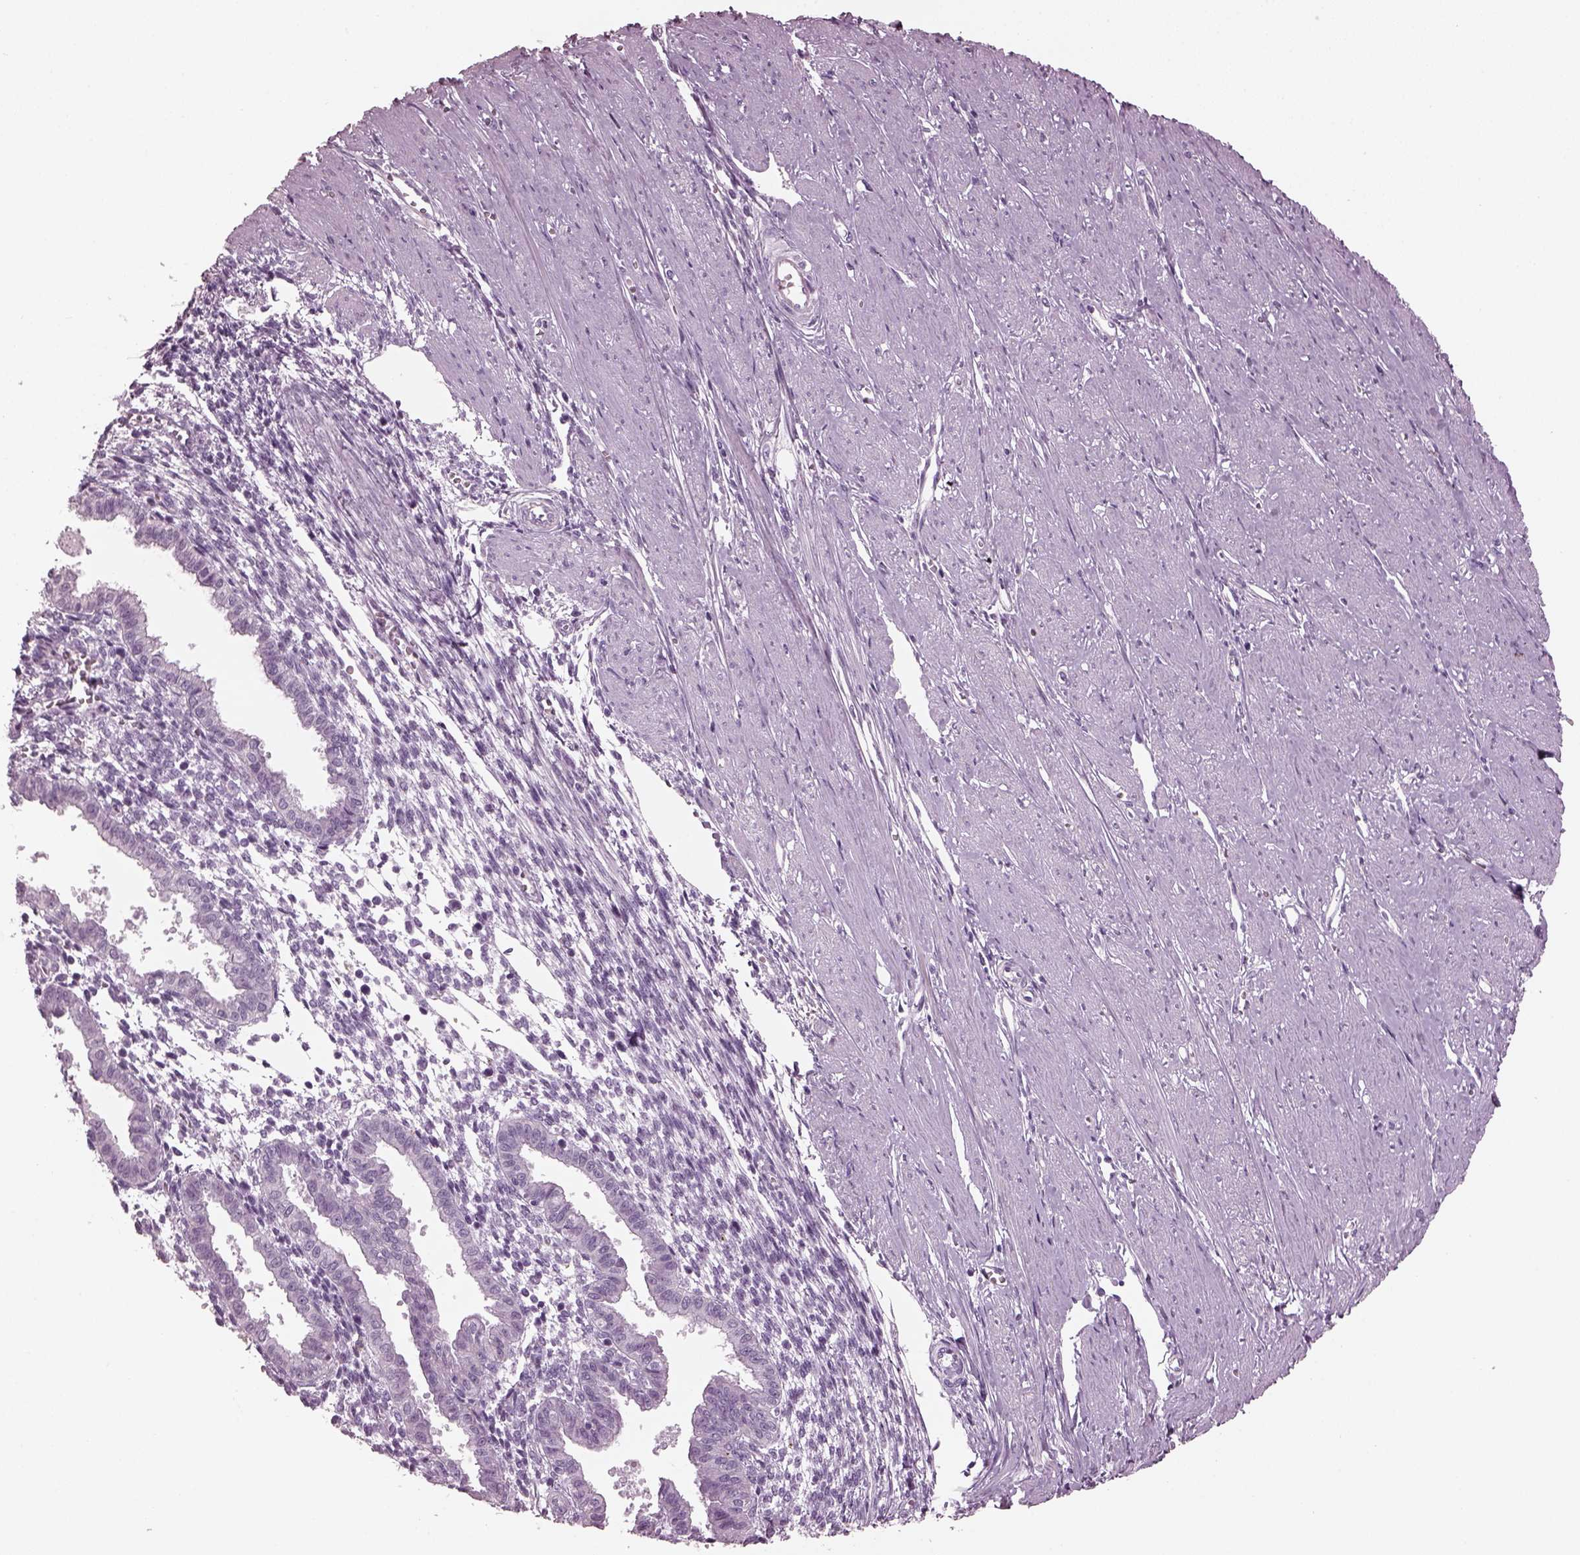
{"staining": {"intensity": "negative", "quantity": "none", "location": "none"}, "tissue": "endometrium", "cell_type": "Cells in endometrial stroma", "image_type": "normal", "snomed": [{"axis": "morphology", "description": "Normal tissue, NOS"}, {"axis": "topography", "description": "Endometrium"}], "caption": "Immunohistochemistry image of benign human endometrium stained for a protein (brown), which exhibits no positivity in cells in endometrial stroma. (Immunohistochemistry (ihc), brightfield microscopy, high magnification).", "gene": "PDC", "patient": {"sex": "female", "age": 37}}